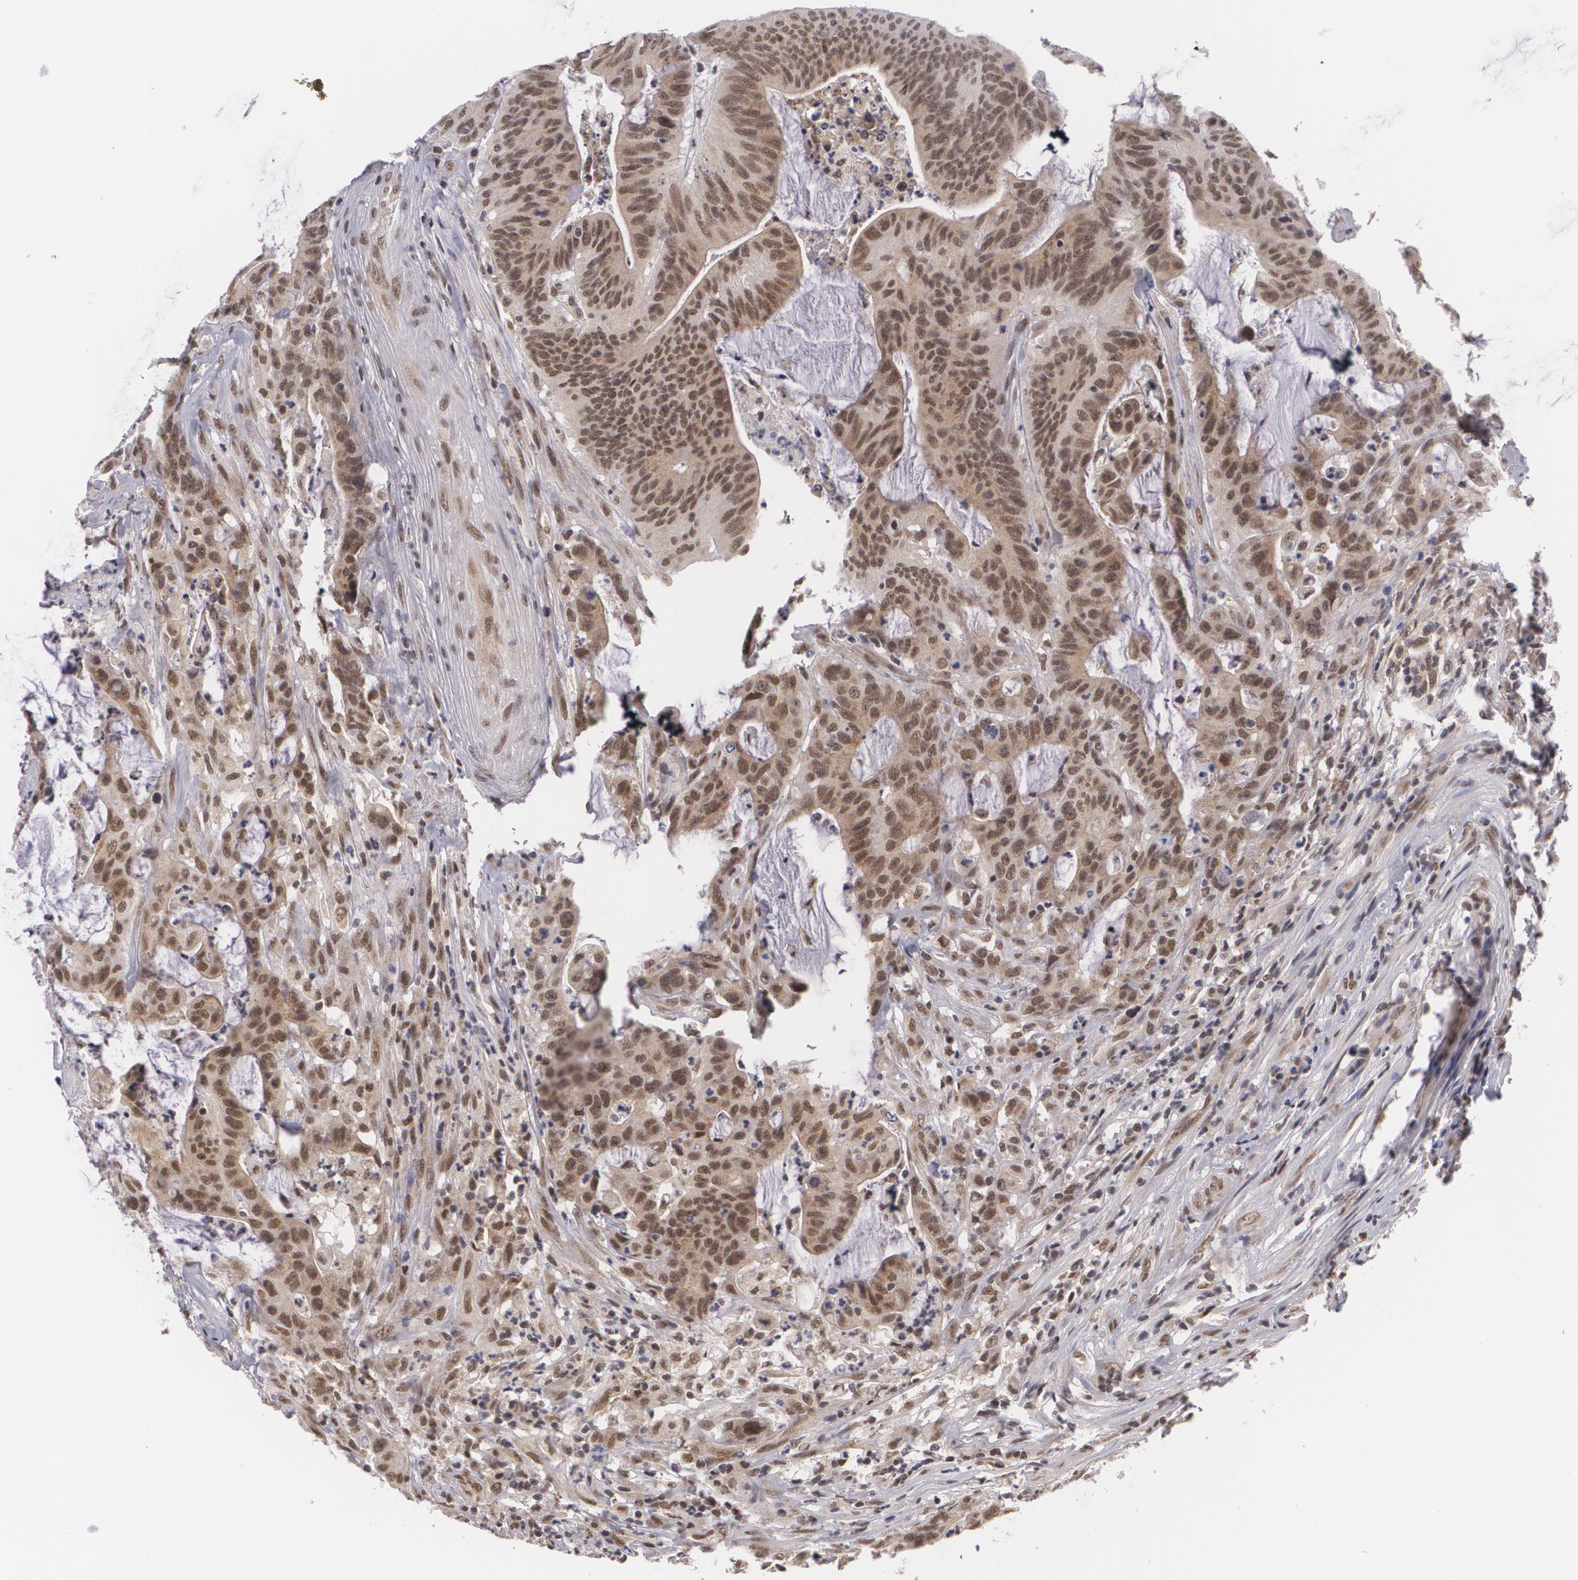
{"staining": {"intensity": "moderate", "quantity": ">75%", "location": "cytoplasmic/membranous,nuclear"}, "tissue": "colorectal cancer", "cell_type": "Tumor cells", "image_type": "cancer", "snomed": [{"axis": "morphology", "description": "Adenocarcinoma, NOS"}, {"axis": "topography", "description": "Colon"}], "caption": "Approximately >75% of tumor cells in human adenocarcinoma (colorectal) exhibit moderate cytoplasmic/membranous and nuclear protein staining as visualized by brown immunohistochemical staining.", "gene": "ALX1", "patient": {"sex": "male", "age": 54}}